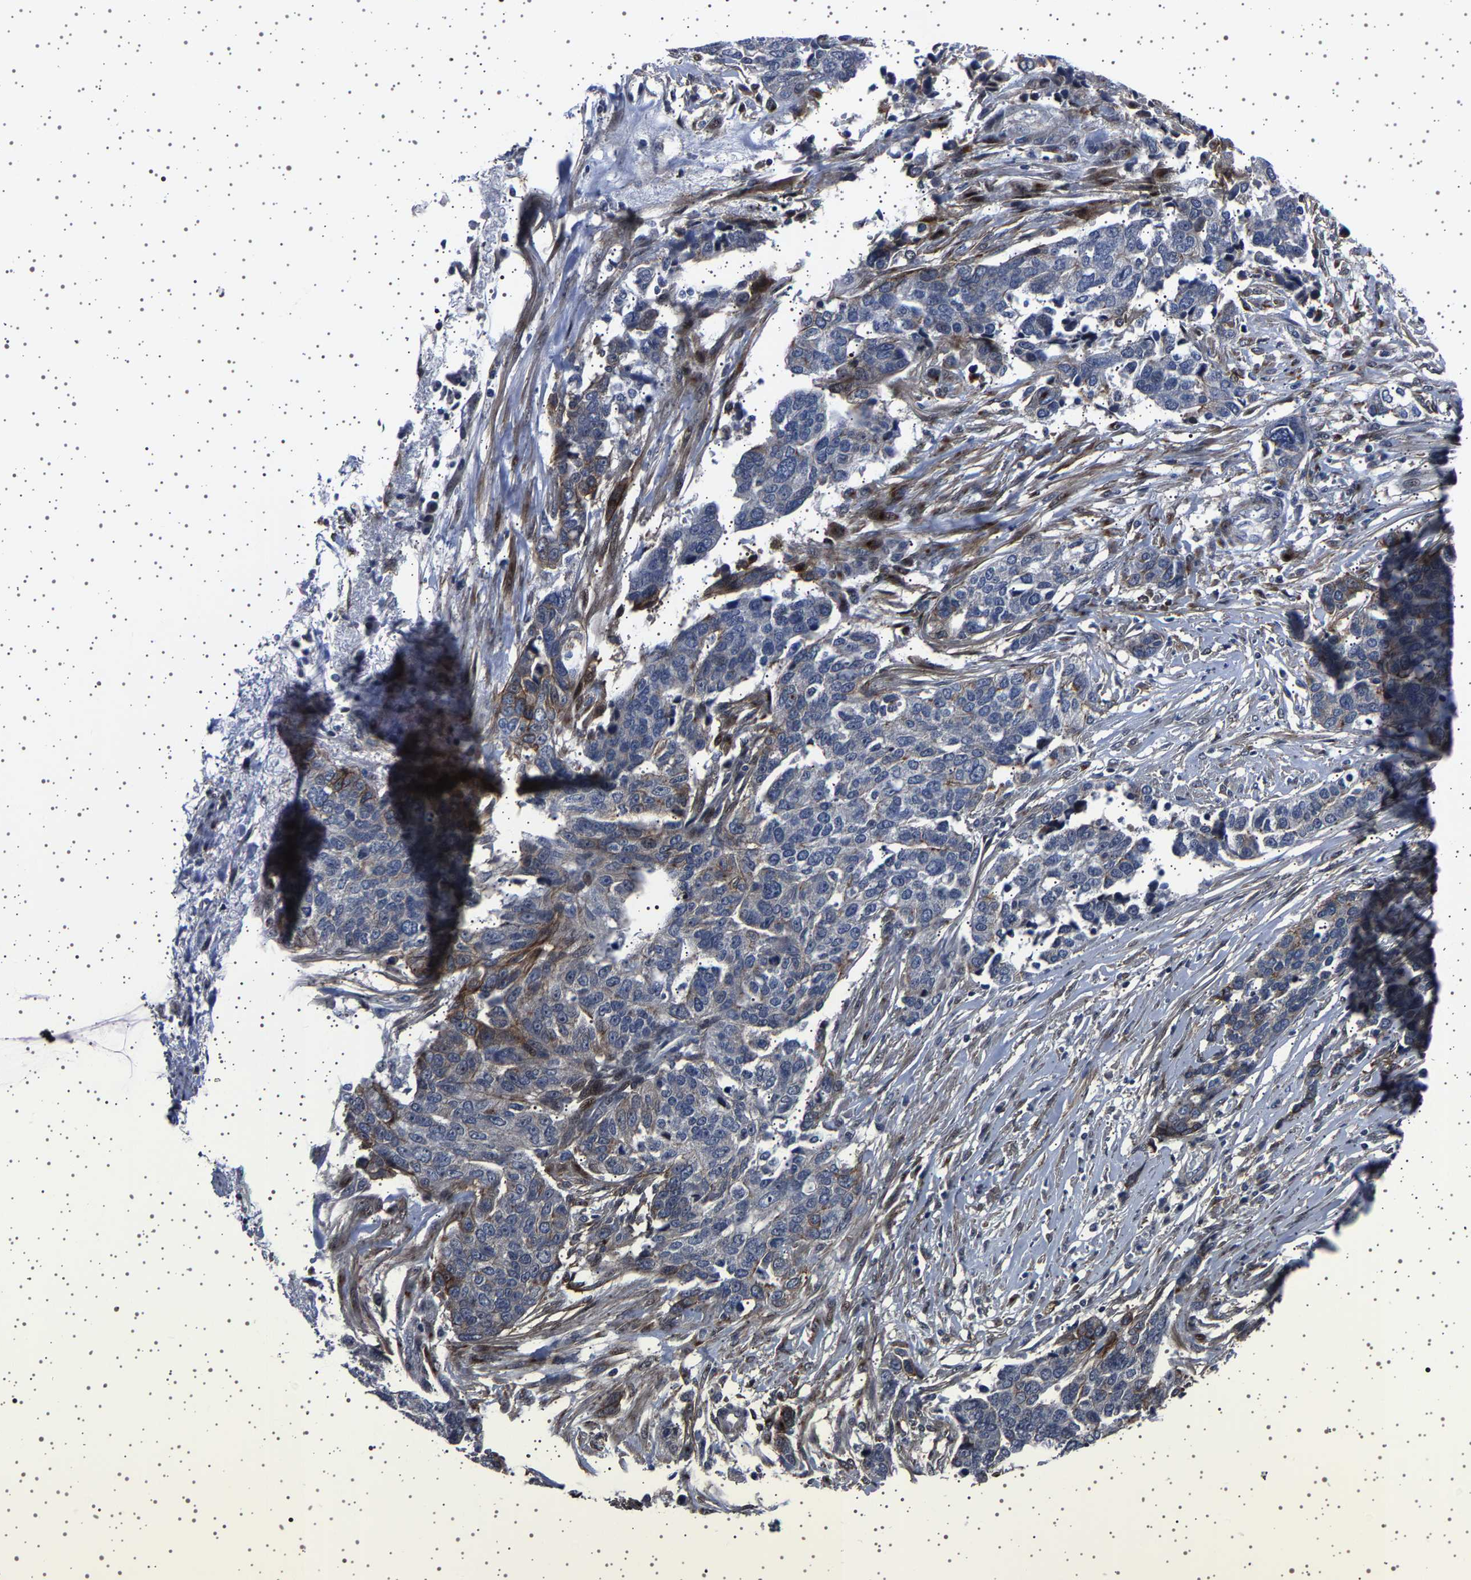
{"staining": {"intensity": "negative", "quantity": "none", "location": "none"}, "tissue": "ovarian cancer", "cell_type": "Tumor cells", "image_type": "cancer", "snomed": [{"axis": "morphology", "description": "Cystadenocarcinoma, serous, NOS"}, {"axis": "topography", "description": "Ovary"}], "caption": "Ovarian cancer was stained to show a protein in brown. There is no significant expression in tumor cells. (DAB immunohistochemistry (IHC) with hematoxylin counter stain).", "gene": "PAK5", "patient": {"sex": "female", "age": 44}}